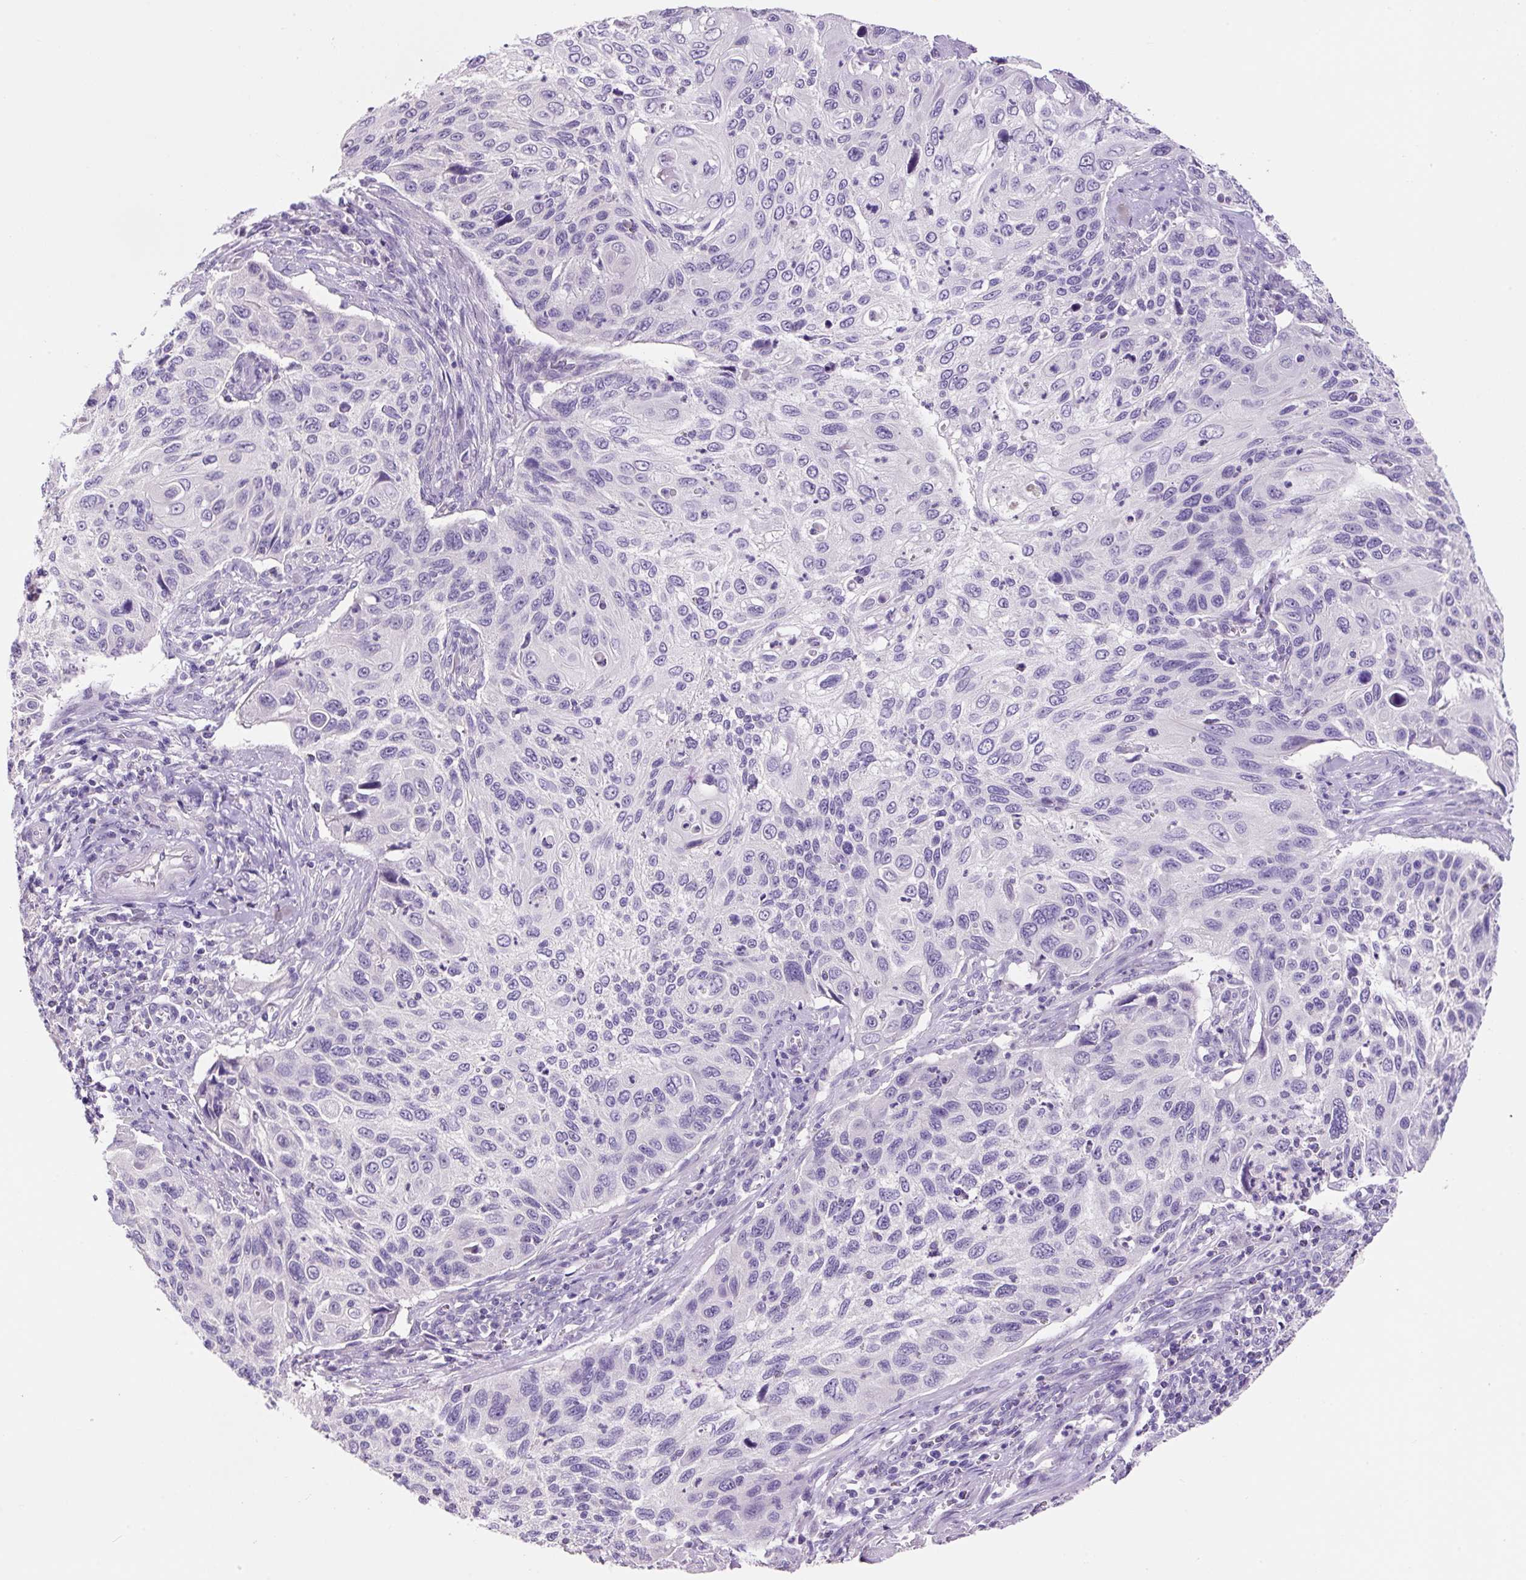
{"staining": {"intensity": "negative", "quantity": "none", "location": "none"}, "tissue": "cervical cancer", "cell_type": "Tumor cells", "image_type": "cancer", "snomed": [{"axis": "morphology", "description": "Squamous cell carcinoma, NOS"}, {"axis": "topography", "description": "Cervix"}], "caption": "The immunohistochemistry histopathology image has no significant expression in tumor cells of cervical cancer tissue. Nuclei are stained in blue.", "gene": "SYP", "patient": {"sex": "female", "age": 70}}